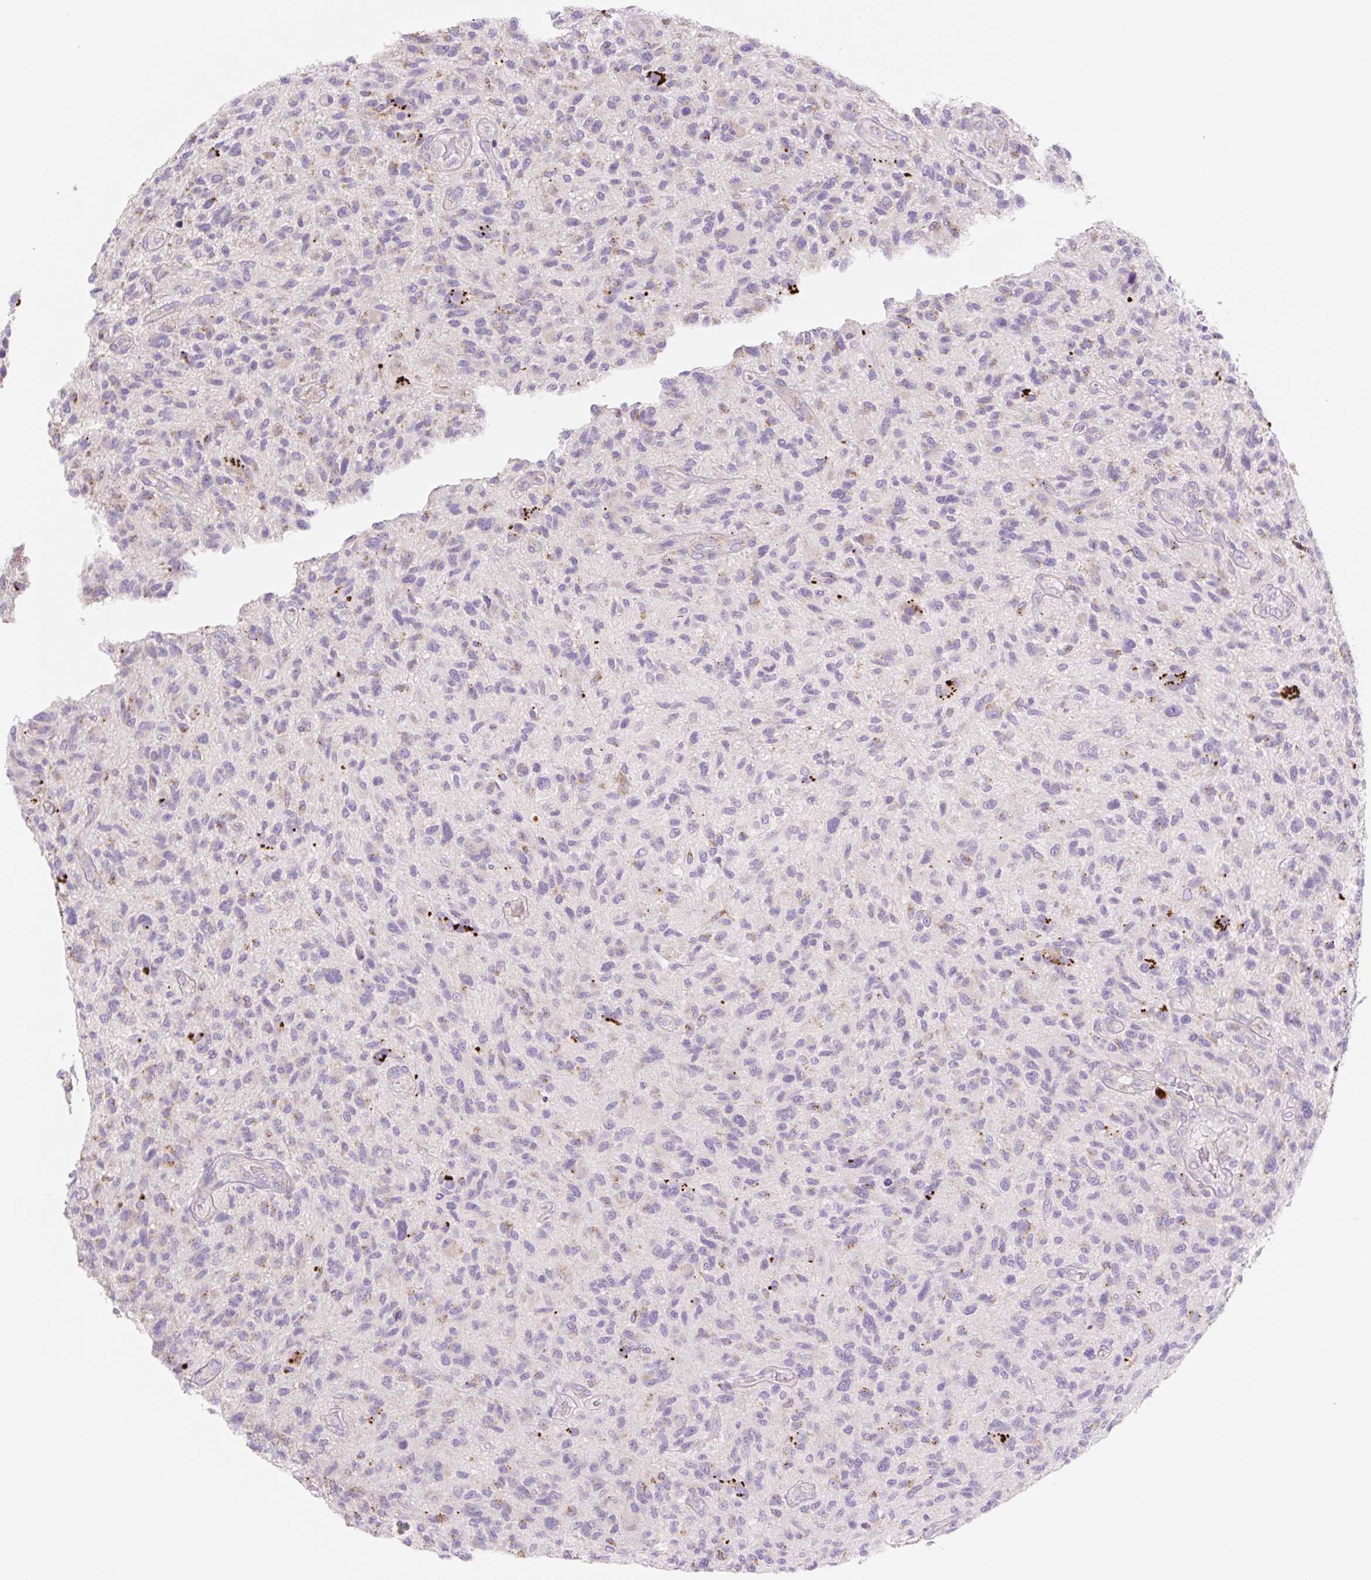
{"staining": {"intensity": "negative", "quantity": "none", "location": "none"}, "tissue": "glioma", "cell_type": "Tumor cells", "image_type": "cancer", "snomed": [{"axis": "morphology", "description": "Glioma, malignant, High grade"}, {"axis": "topography", "description": "Brain"}], "caption": "Immunohistochemical staining of human glioma reveals no significant staining in tumor cells. (Stains: DAB (3,3'-diaminobenzidine) IHC with hematoxylin counter stain, Microscopy: brightfield microscopy at high magnification).", "gene": "CLEC3A", "patient": {"sex": "male", "age": 47}}